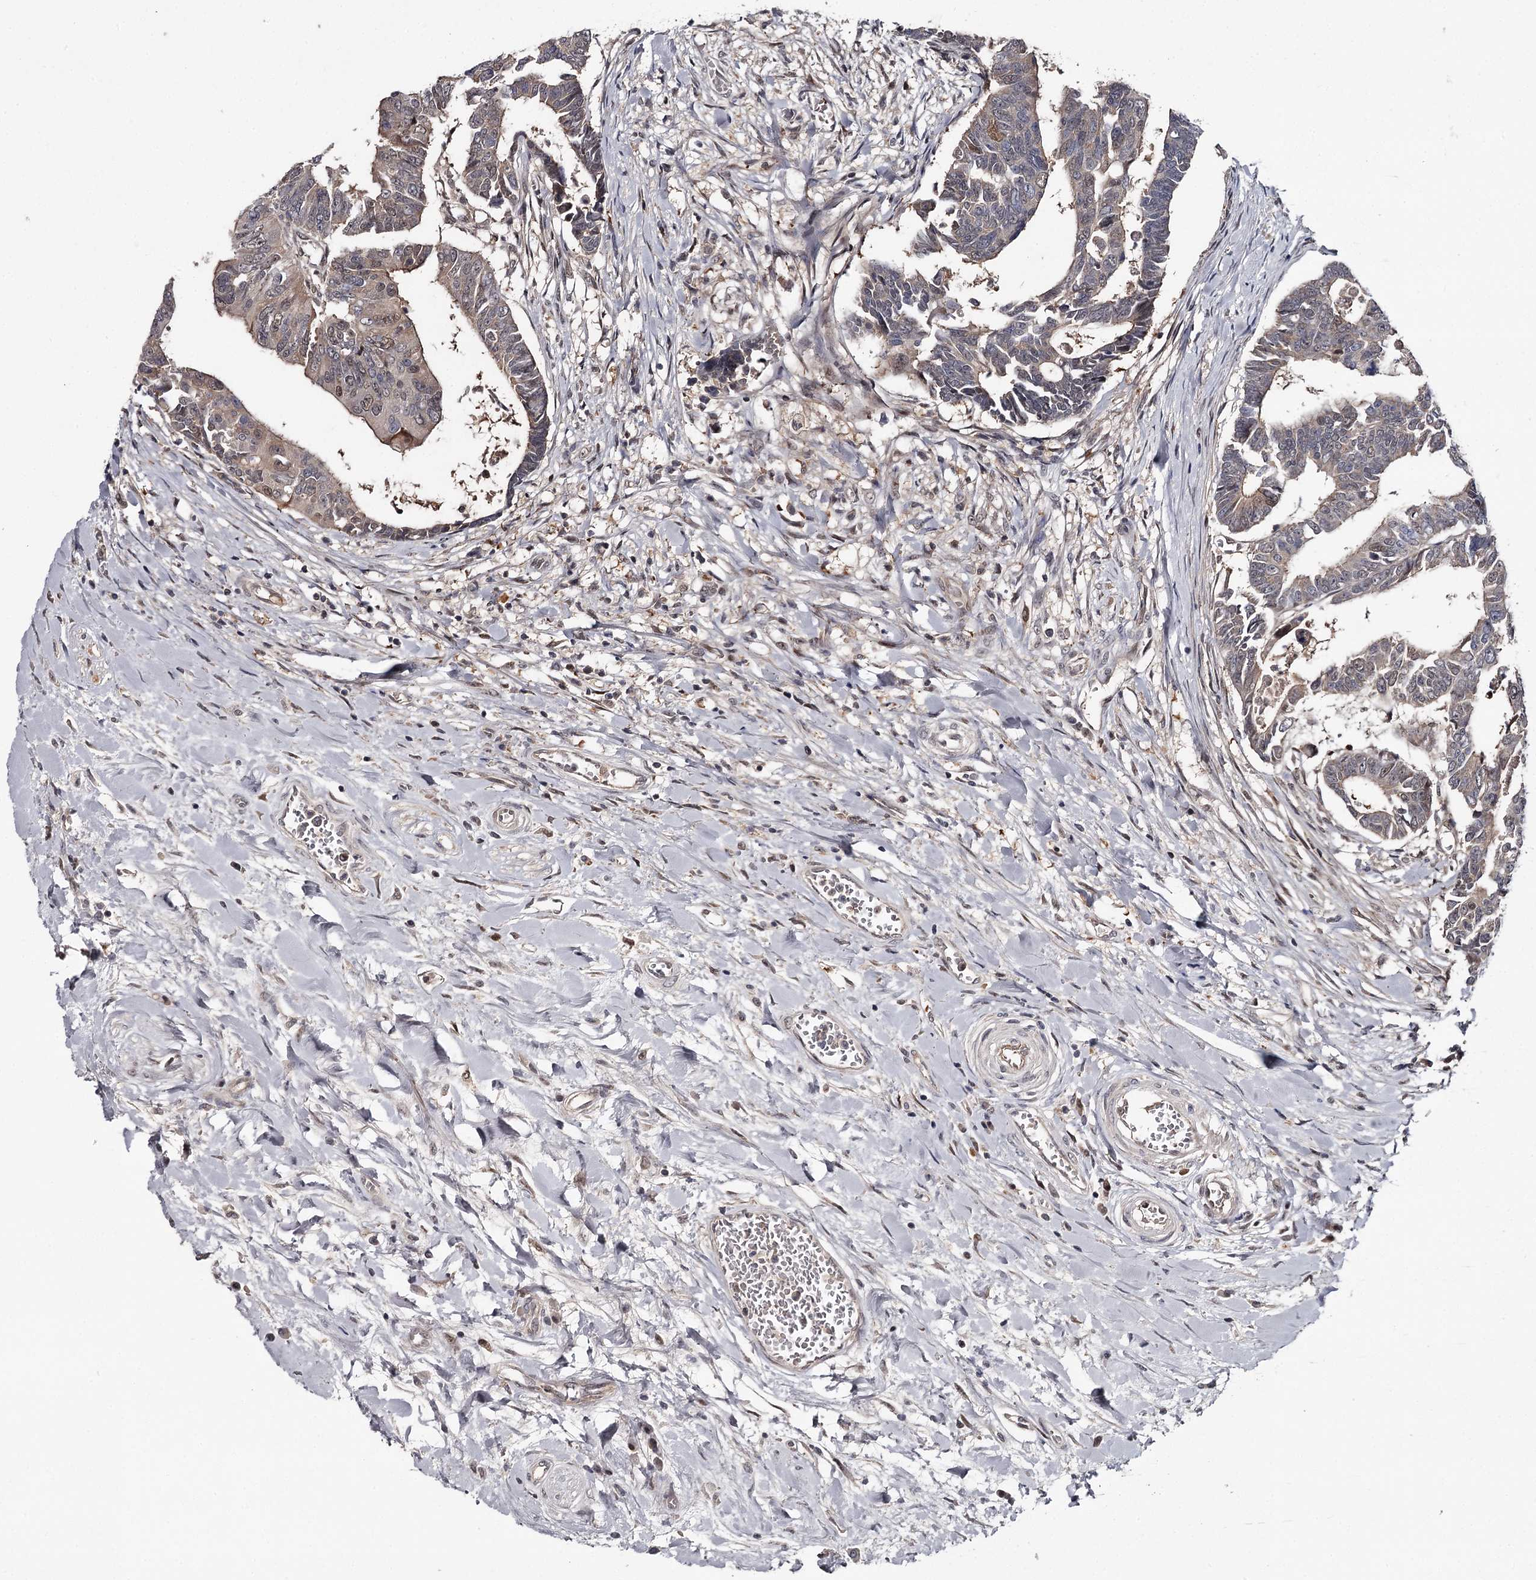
{"staining": {"intensity": "weak", "quantity": "<25%", "location": "cytoplasmic/membranous,nuclear"}, "tissue": "colorectal cancer", "cell_type": "Tumor cells", "image_type": "cancer", "snomed": [{"axis": "morphology", "description": "Adenocarcinoma, NOS"}, {"axis": "topography", "description": "Rectum"}], "caption": "The photomicrograph shows no significant expression in tumor cells of adenocarcinoma (colorectal).", "gene": "GTSF1", "patient": {"sex": "female", "age": 65}}